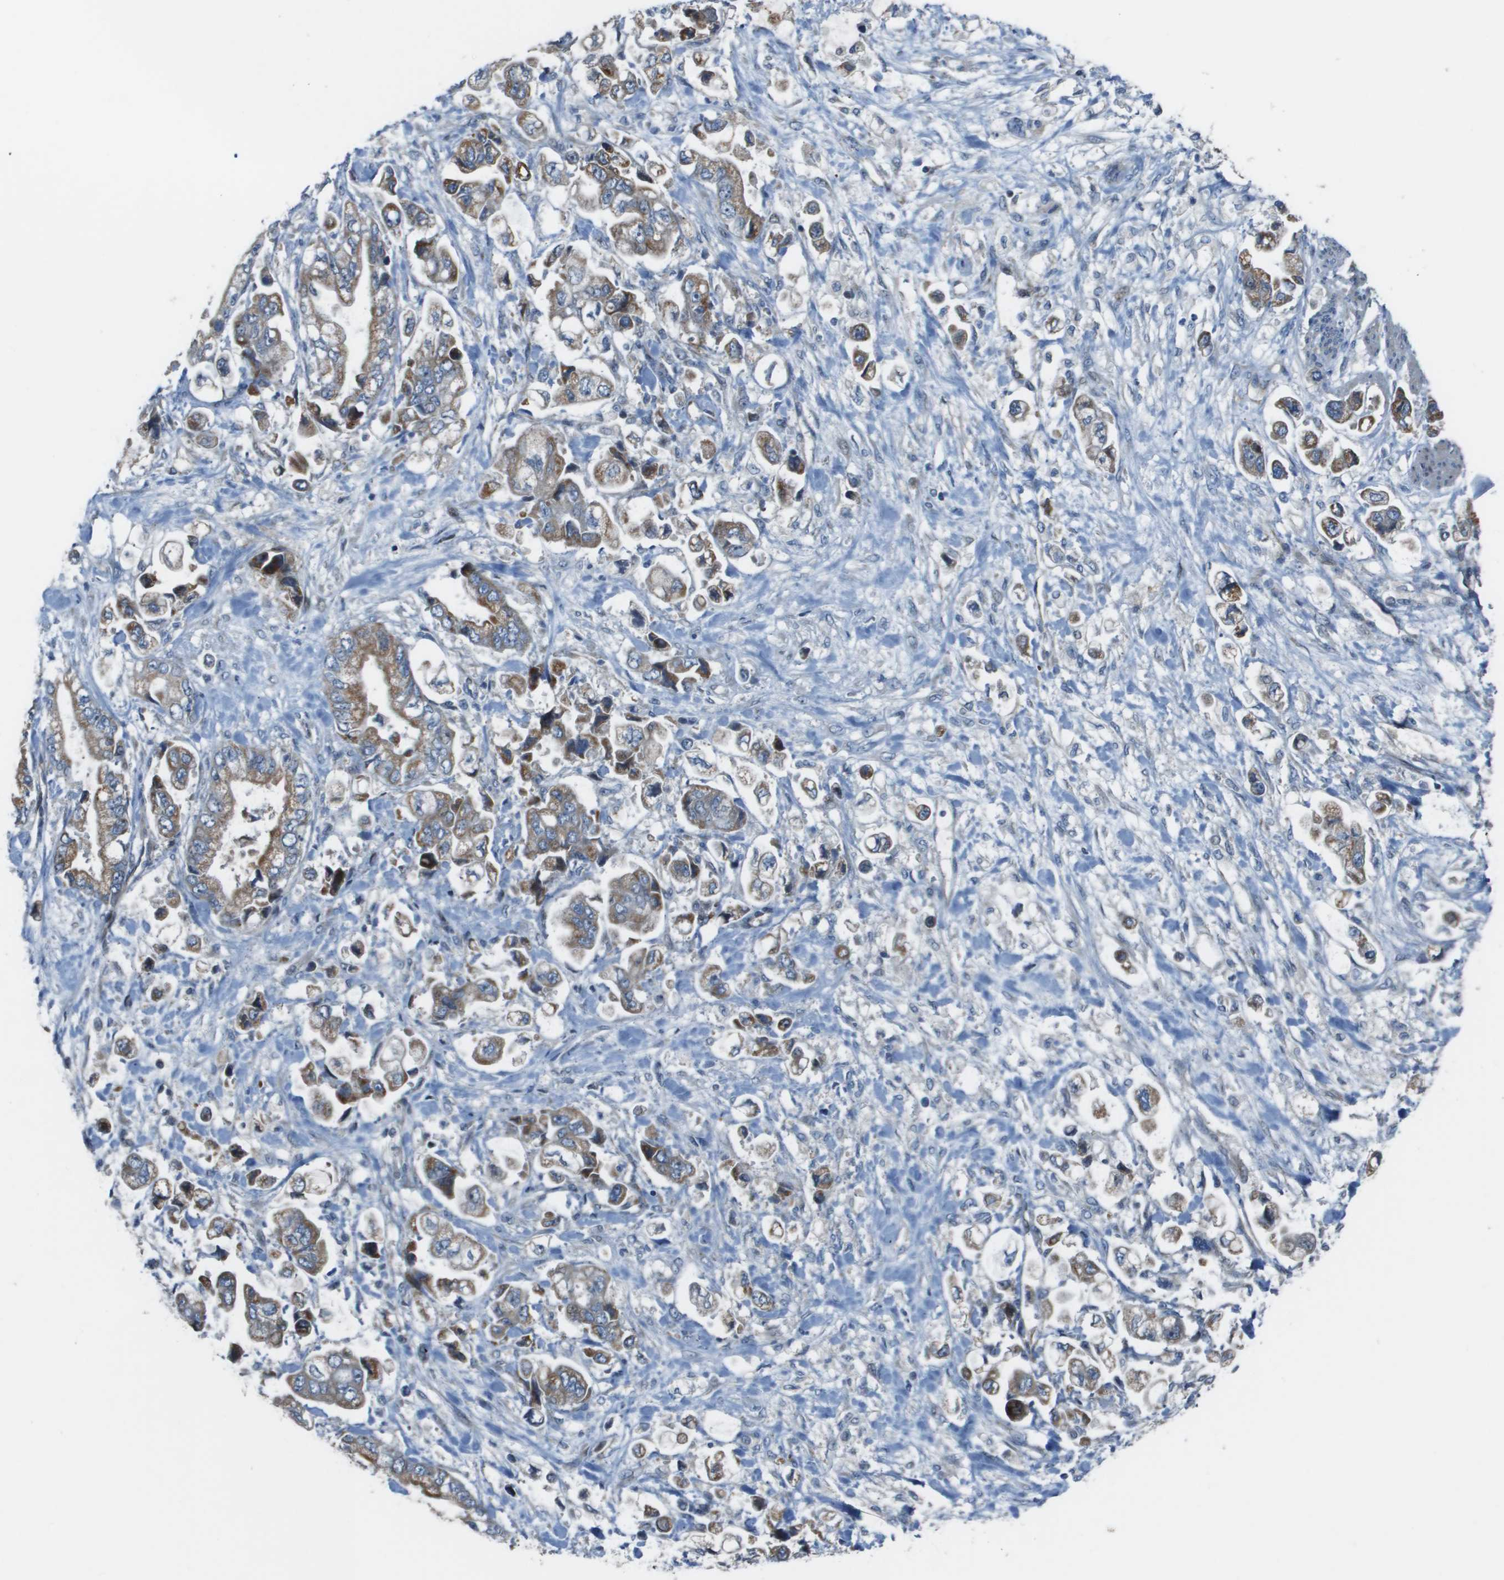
{"staining": {"intensity": "moderate", "quantity": ">75%", "location": "cytoplasmic/membranous"}, "tissue": "stomach cancer", "cell_type": "Tumor cells", "image_type": "cancer", "snomed": [{"axis": "morphology", "description": "Normal tissue, NOS"}, {"axis": "morphology", "description": "Adenocarcinoma, NOS"}, {"axis": "topography", "description": "Stomach"}], "caption": "Immunohistochemical staining of human stomach adenocarcinoma shows medium levels of moderate cytoplasmic/membranous staining in approximately >75% of tumor cells.", "gene": "MGAT3", "patient": {"sex": "male", "age": 62}}